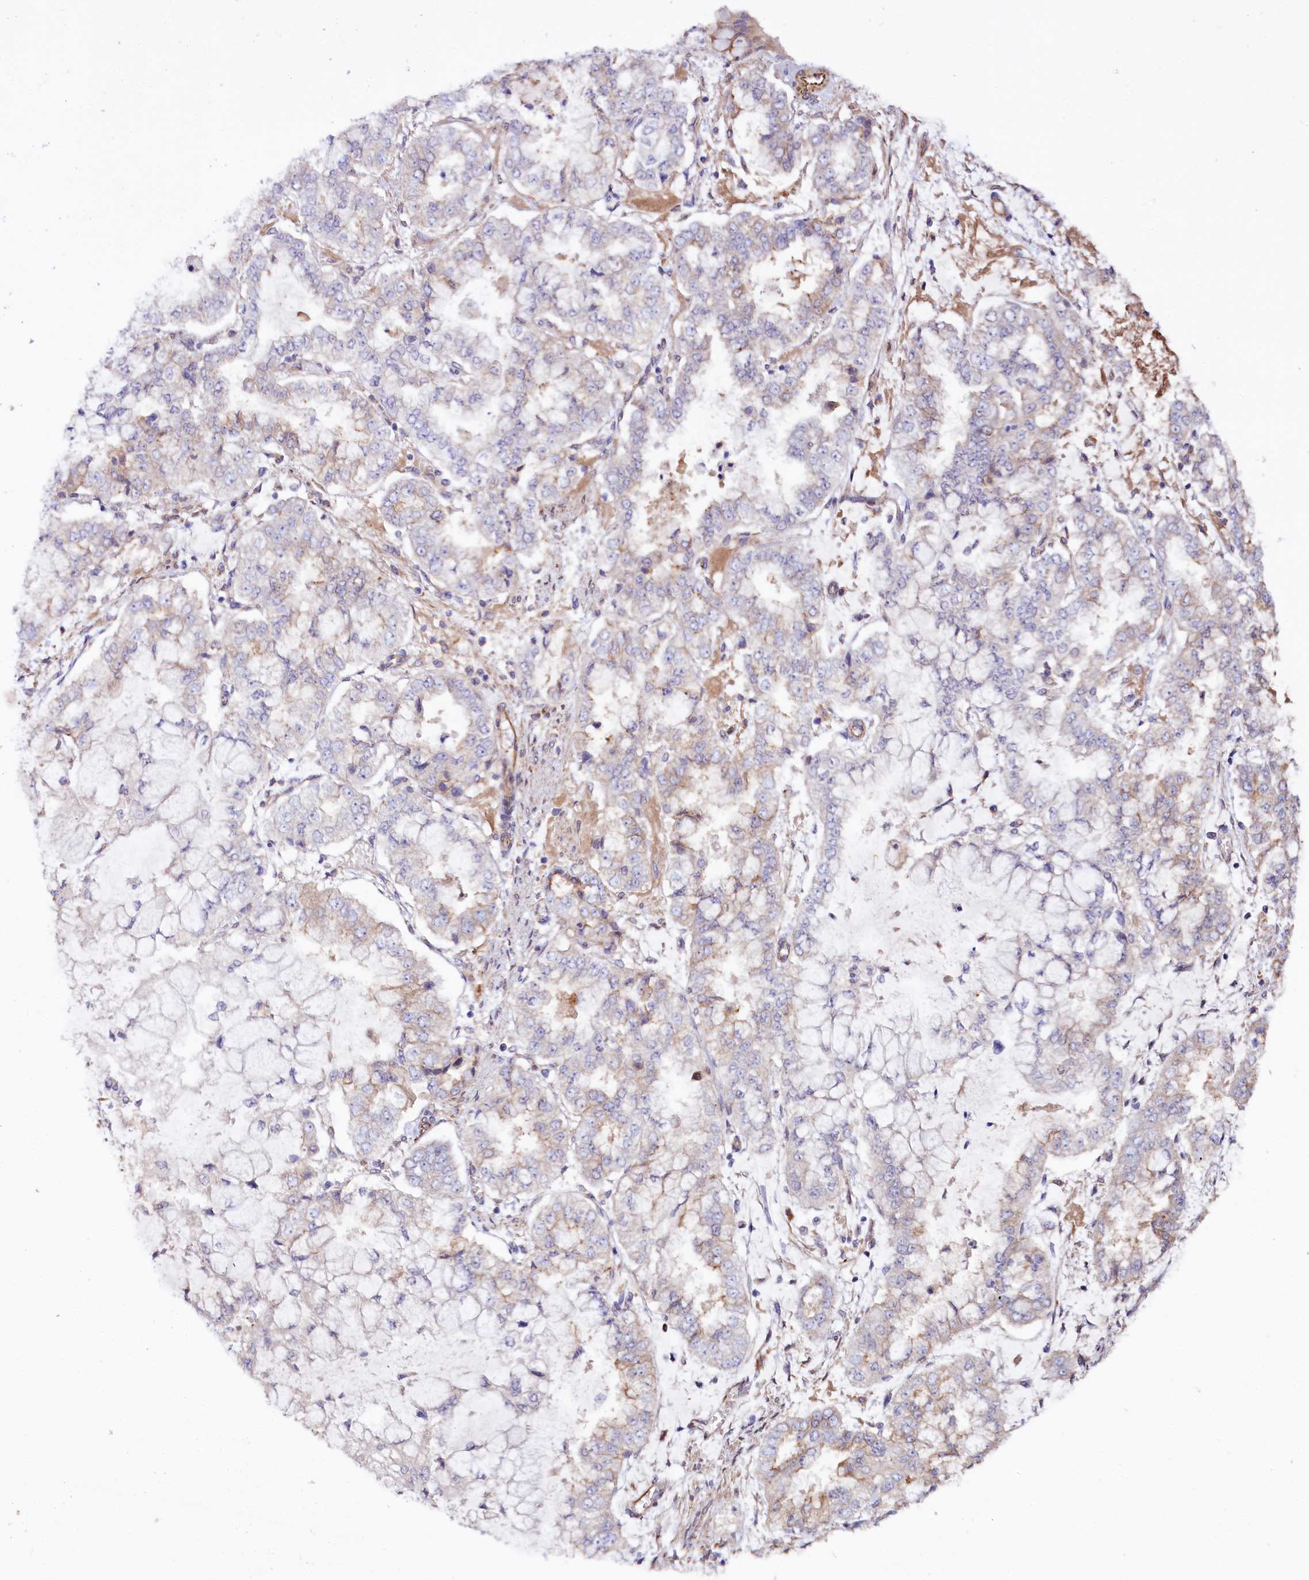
{"staining": {"intensity": "negative", "quantity": "none", "location": "none"}, "tissue": "stomach cancer", "cell_type": "Tumor cells", "image_type": "cancer", "snomed": [{"axis": "morphology", "description": "Adenocarcinoma, NOS"}, {"axis": "topography", "description": "Stomach"}], "caption": "IHC of human adenocarcinoma (stomach) exhibits no positivity in tumor cells.", "gene": "TTC12", "patient": {"sex": "male", "age": 76}}